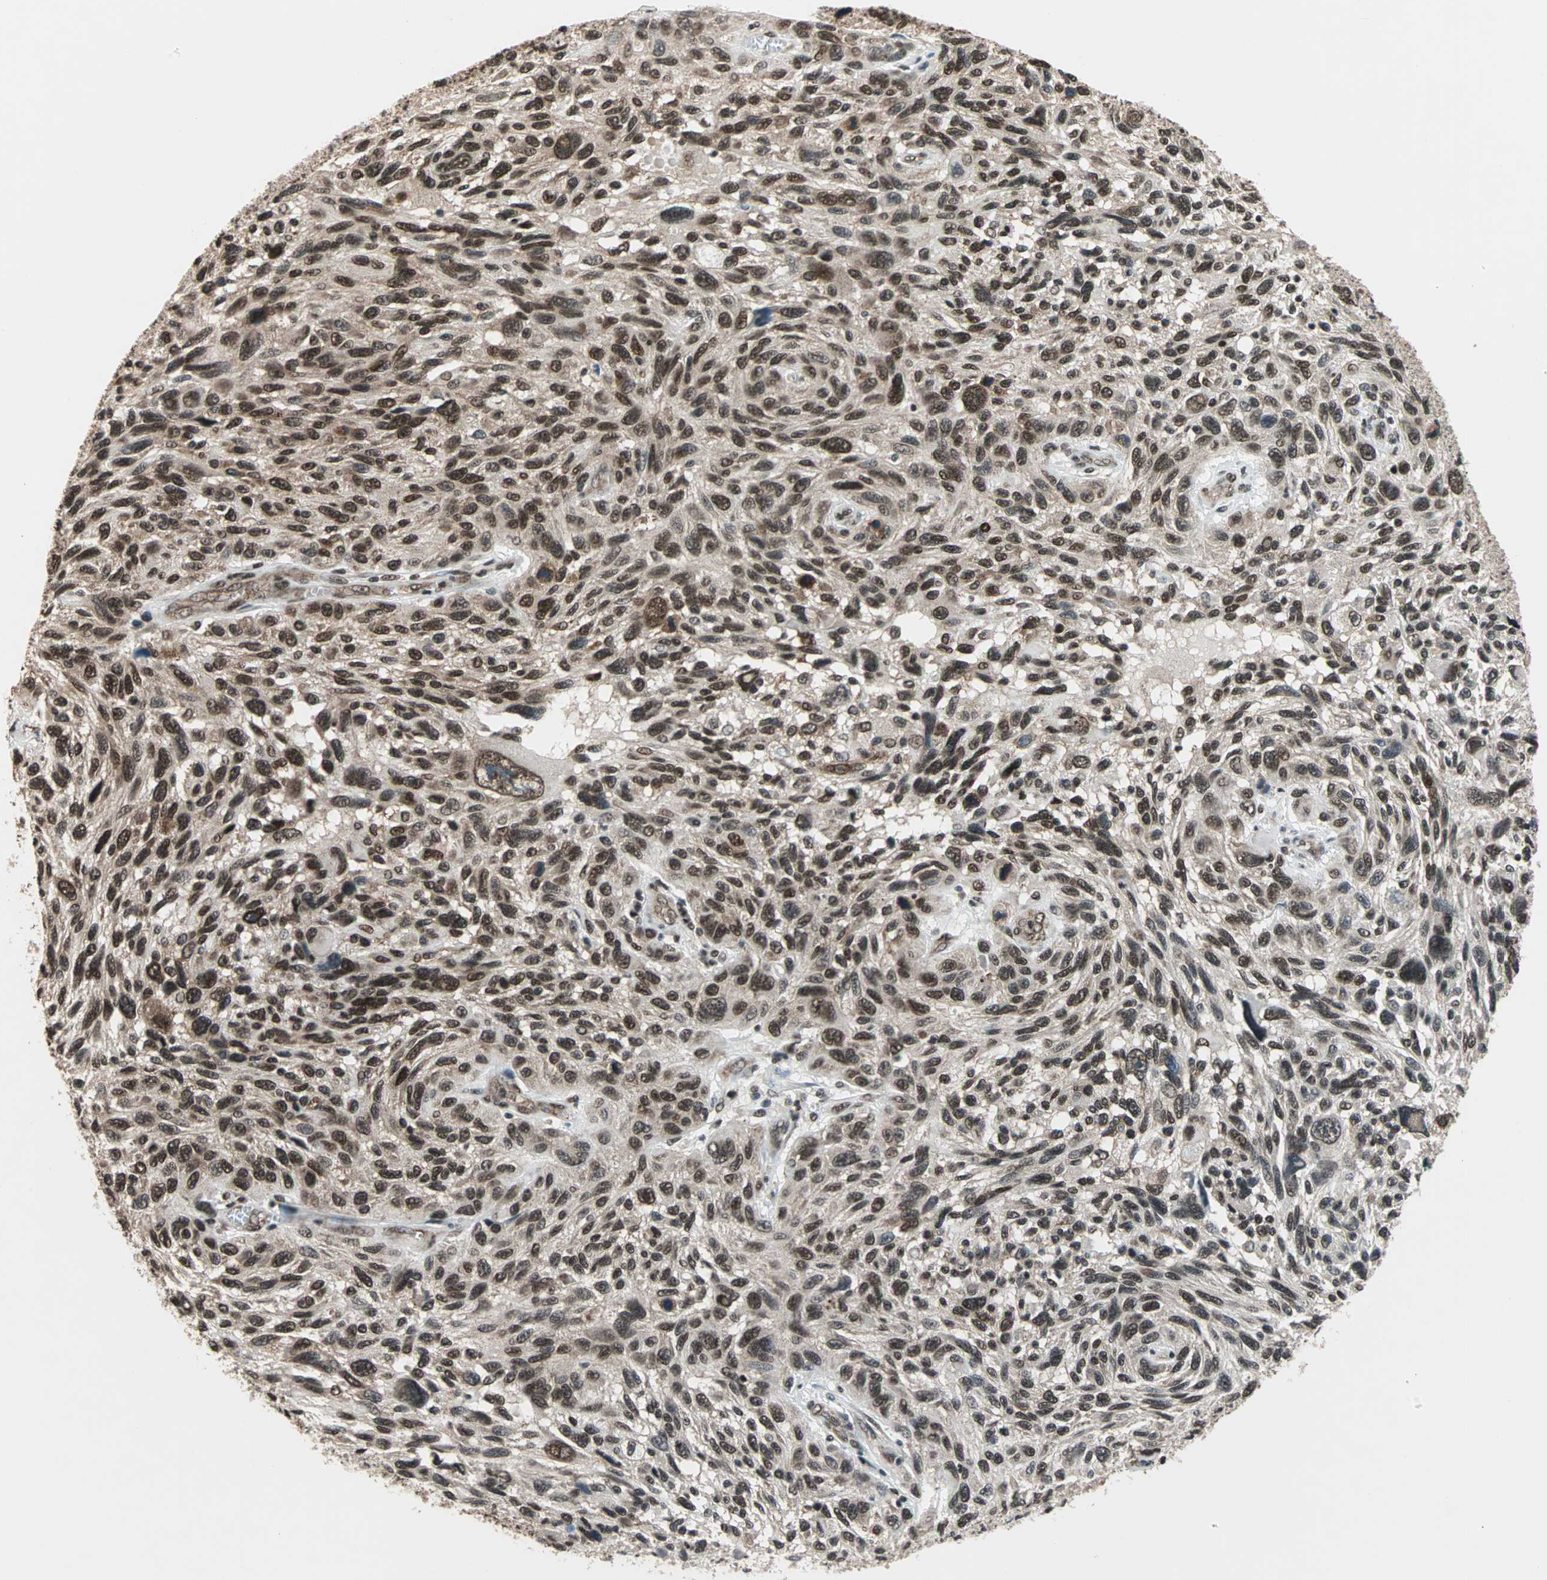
{"staining": {"intensity": "strong", "quantity": ">75%", "location": "nuclear"}, "tissue": "melanoma", "cell_type": "Tumor cells", "image_type": "cancer", "snomed": [{"axis": "morphology", "description": "Malignant melanoma, NOS"}, {"axis": "topography", "description": "Skin"}], "caption": "An immunohistochemistry image of tumor tissue is shown. Protein staining in brown highlights strong nuclear positivity in malignant melanoma within tumor cells. (DAB (3,3'-diaminobenzidine) = brown stain, brightfield microscopy at high magnification).", "gene": "DAZAP1", "patient": {"sex": "male", "age": 53}}